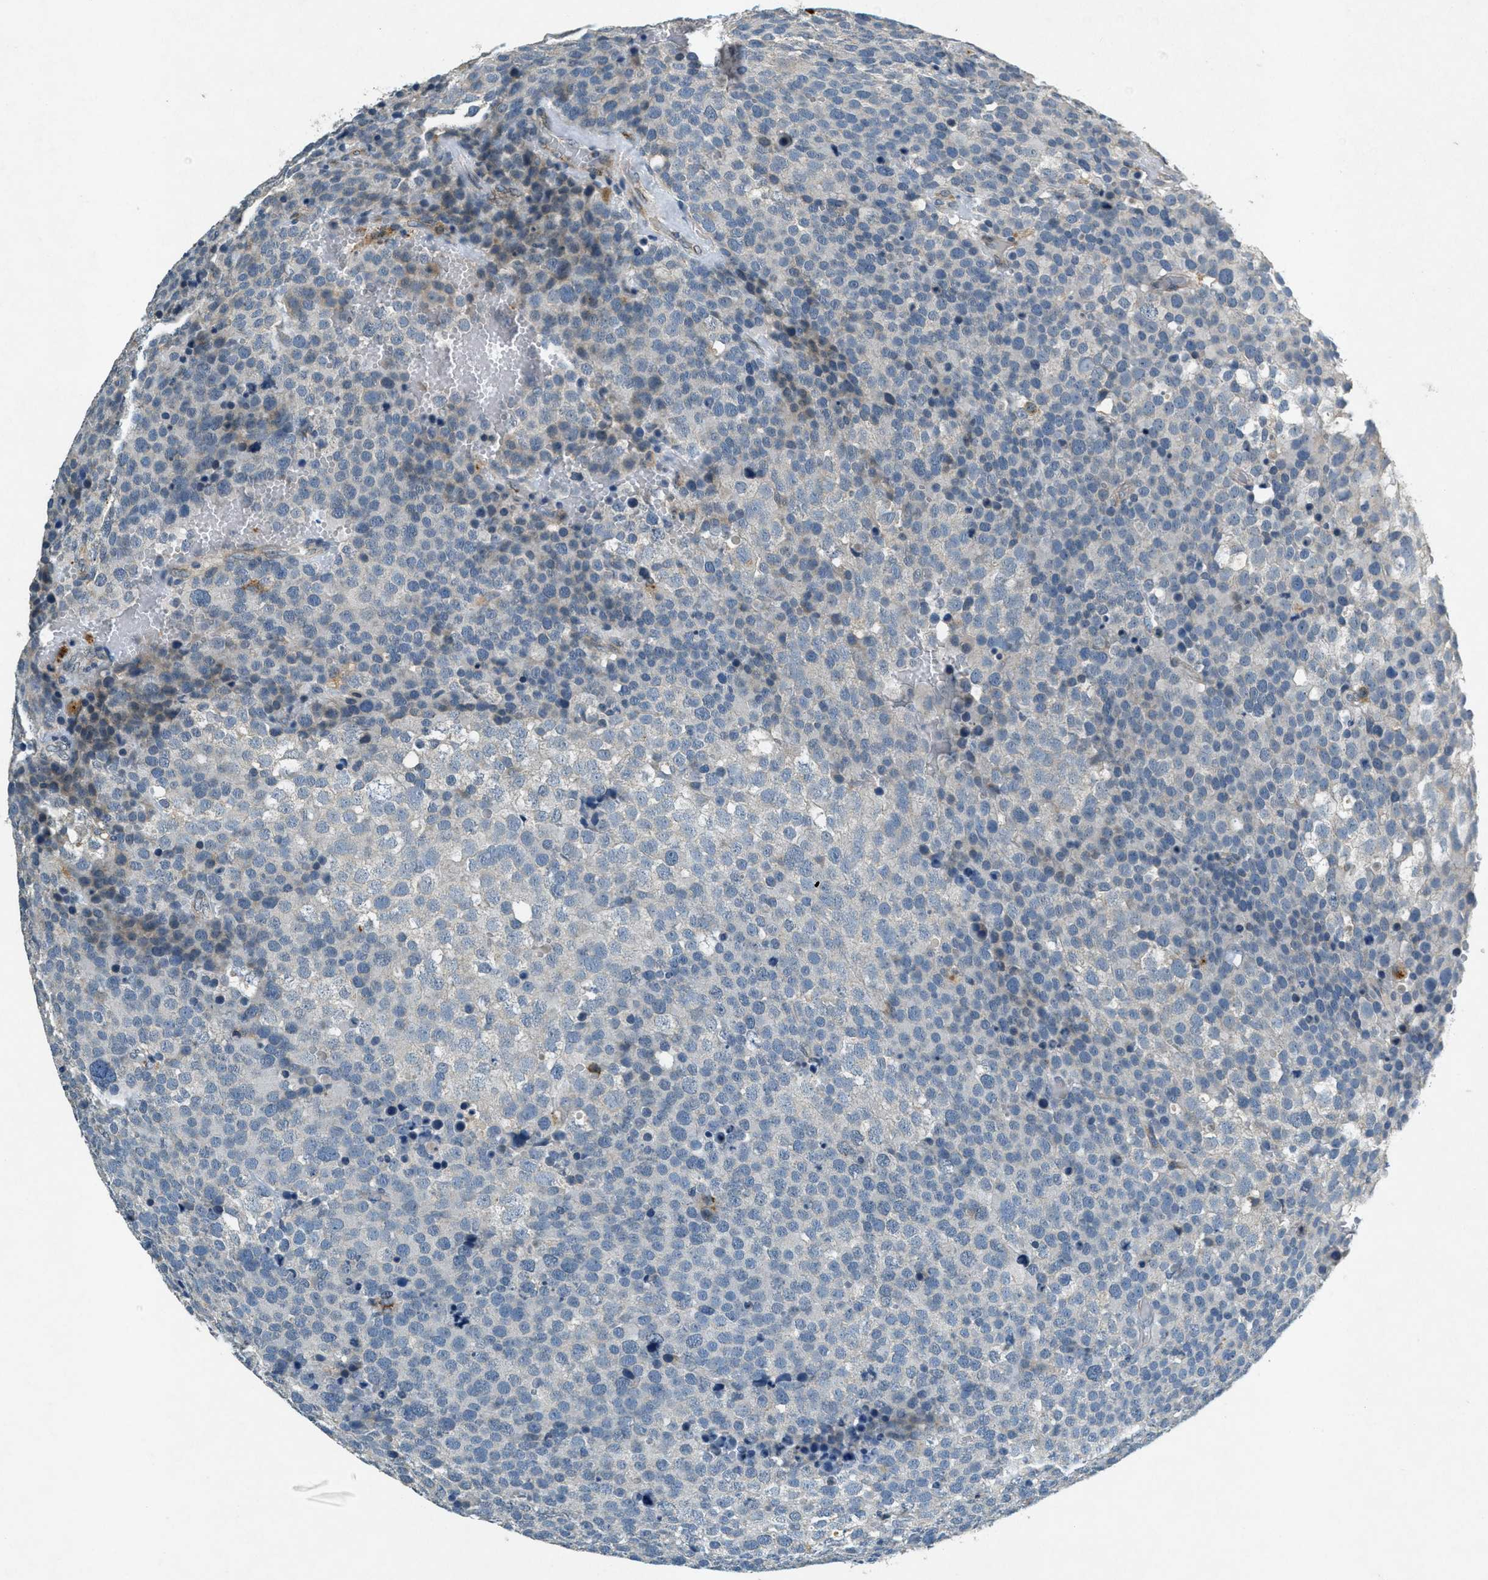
{"staining": {"intensity": "negative", "quantity": "none", "location": "none"}, "tissue": "testis cancer", "cell_type": "Tumor cells", "image_type": "cancer", "snomed": [{"axis": "morphology", "description": "Seminoma, NOS"}, {"axis": "topography", "description": "Testis"}], "caption": "Testis cancer was stained to show a protein in brown. There is no significant positivity in tumor cells.", "gene": "RAB3D", "patient": {"sex": "male", "age": 71}}